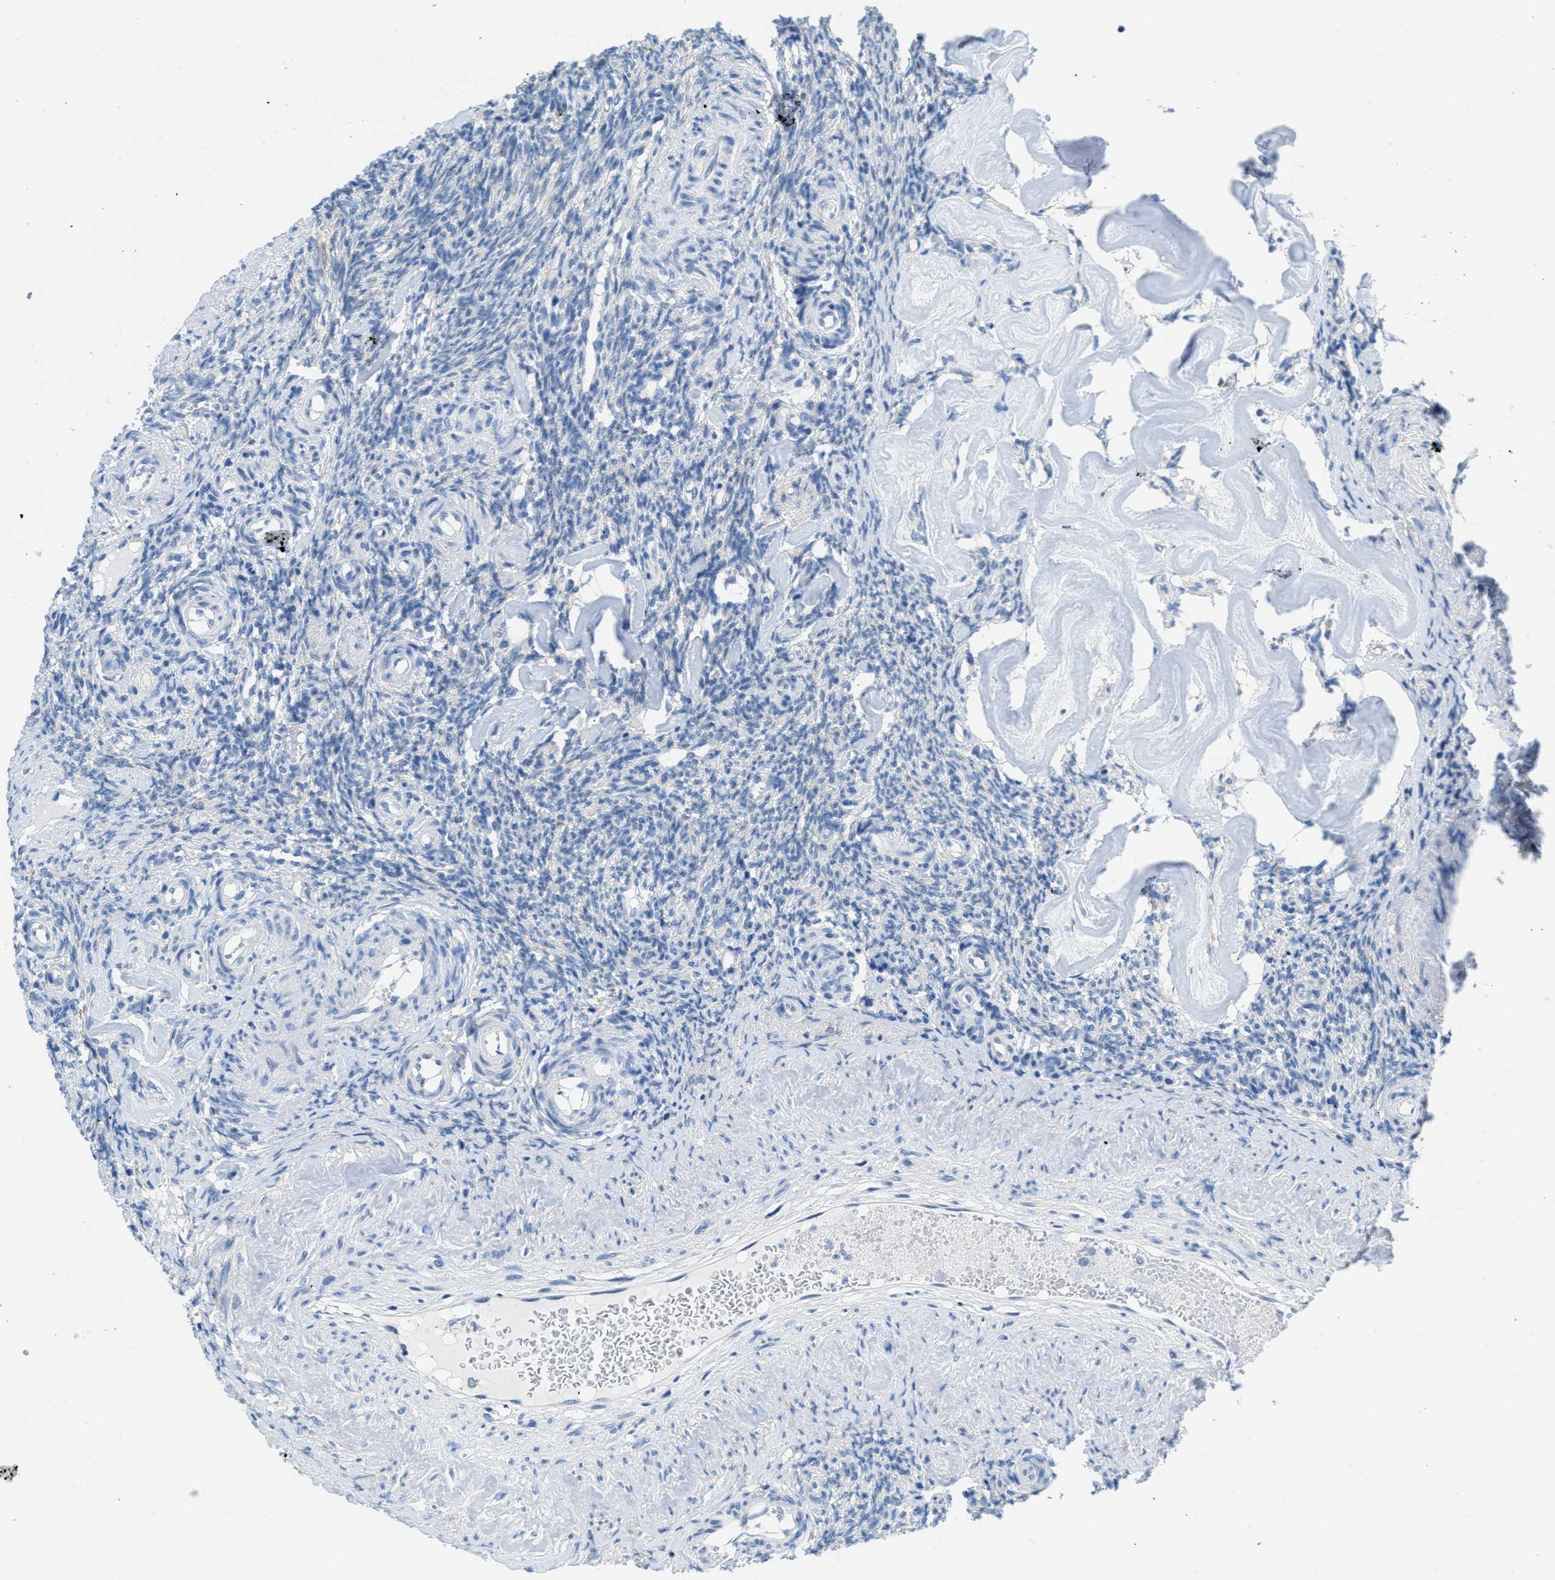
{"staining": {"intensity": "negative", "quantity": "none", "location": "none"}, "tissue": "ovary", "cell_type": "Ovarian stroma cells", "image_type": "normal", "snomed": [{"axis": "morphology", "description": "Normal tissue, NOS"}, {"axis": "topography", "description": "Ovary"}], "caption": "IHC histopathology image of normal human ovary stained for a protein (brown), which exhibits no expression in ovarian stroma cells.", "gene": "PTDSS1", "patient": {"sex": "female", "age": 41}}